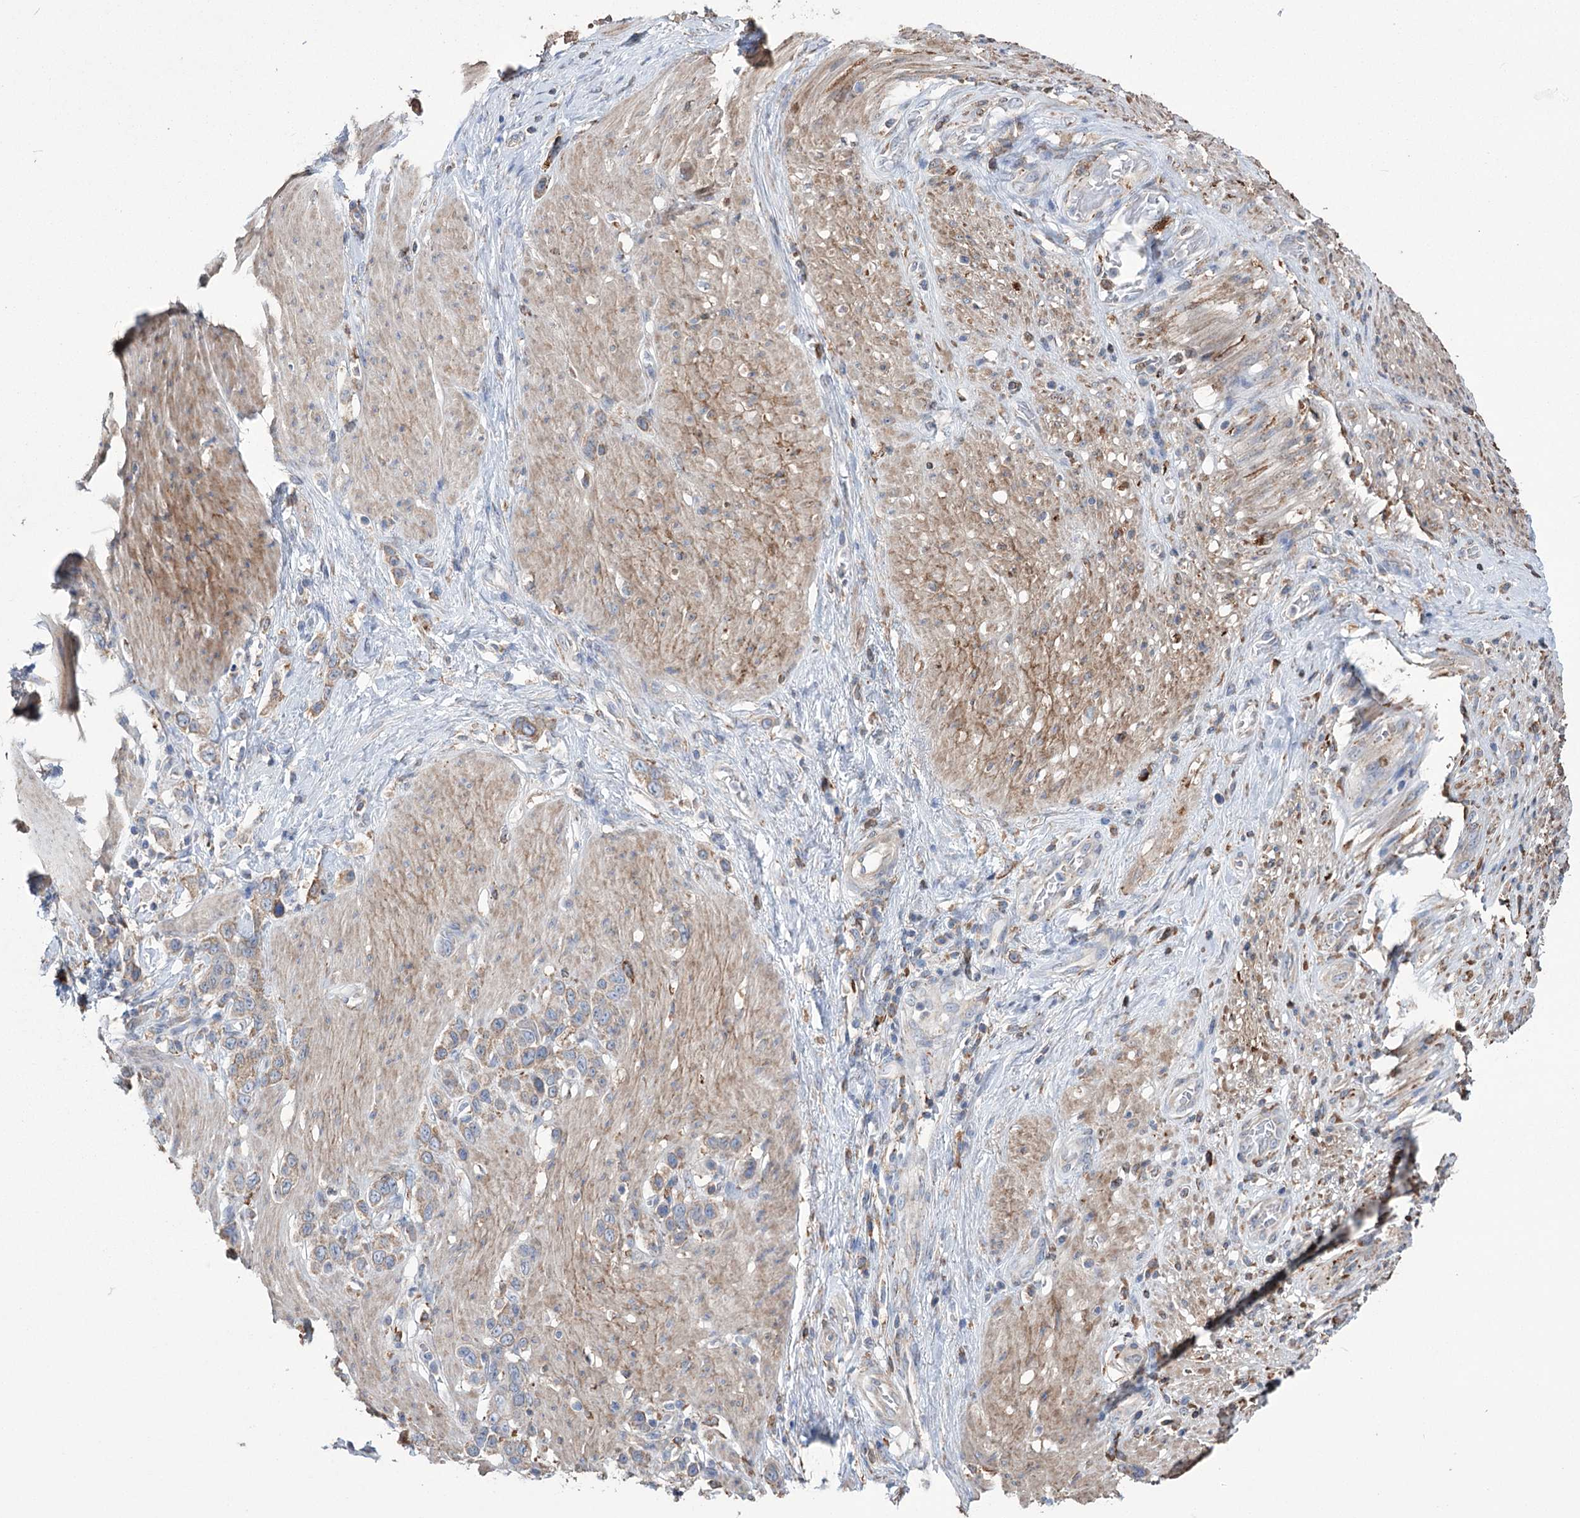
{"staining": {"intensity": "weak", "quantity": ">75%", "location": "cytoplasmic/membranous"}, "tissue": "stomach cancer", "cell_type": "Tumor cells", "image_type": "cancer", "snomed": [{"axis": "morphology", "description": "Adenocarcinoma, NOS"}, {"axis": "morphology", "description": "Adenocarcinoma, High grade"}, {"axis": "topography", "description": "Stomach, upper"}, {"axis": "topography", "description": "Stomach, lower"}], "caption": "Protein staining by immunohistochemistry (IHC) displays weak cytoplasmic/membranous staining in about >75% of tumor cells in stomach adenocarcinoma (high-grade).", "gene": "TRIM71", "patient": {"sex": "female", "age": 65}}